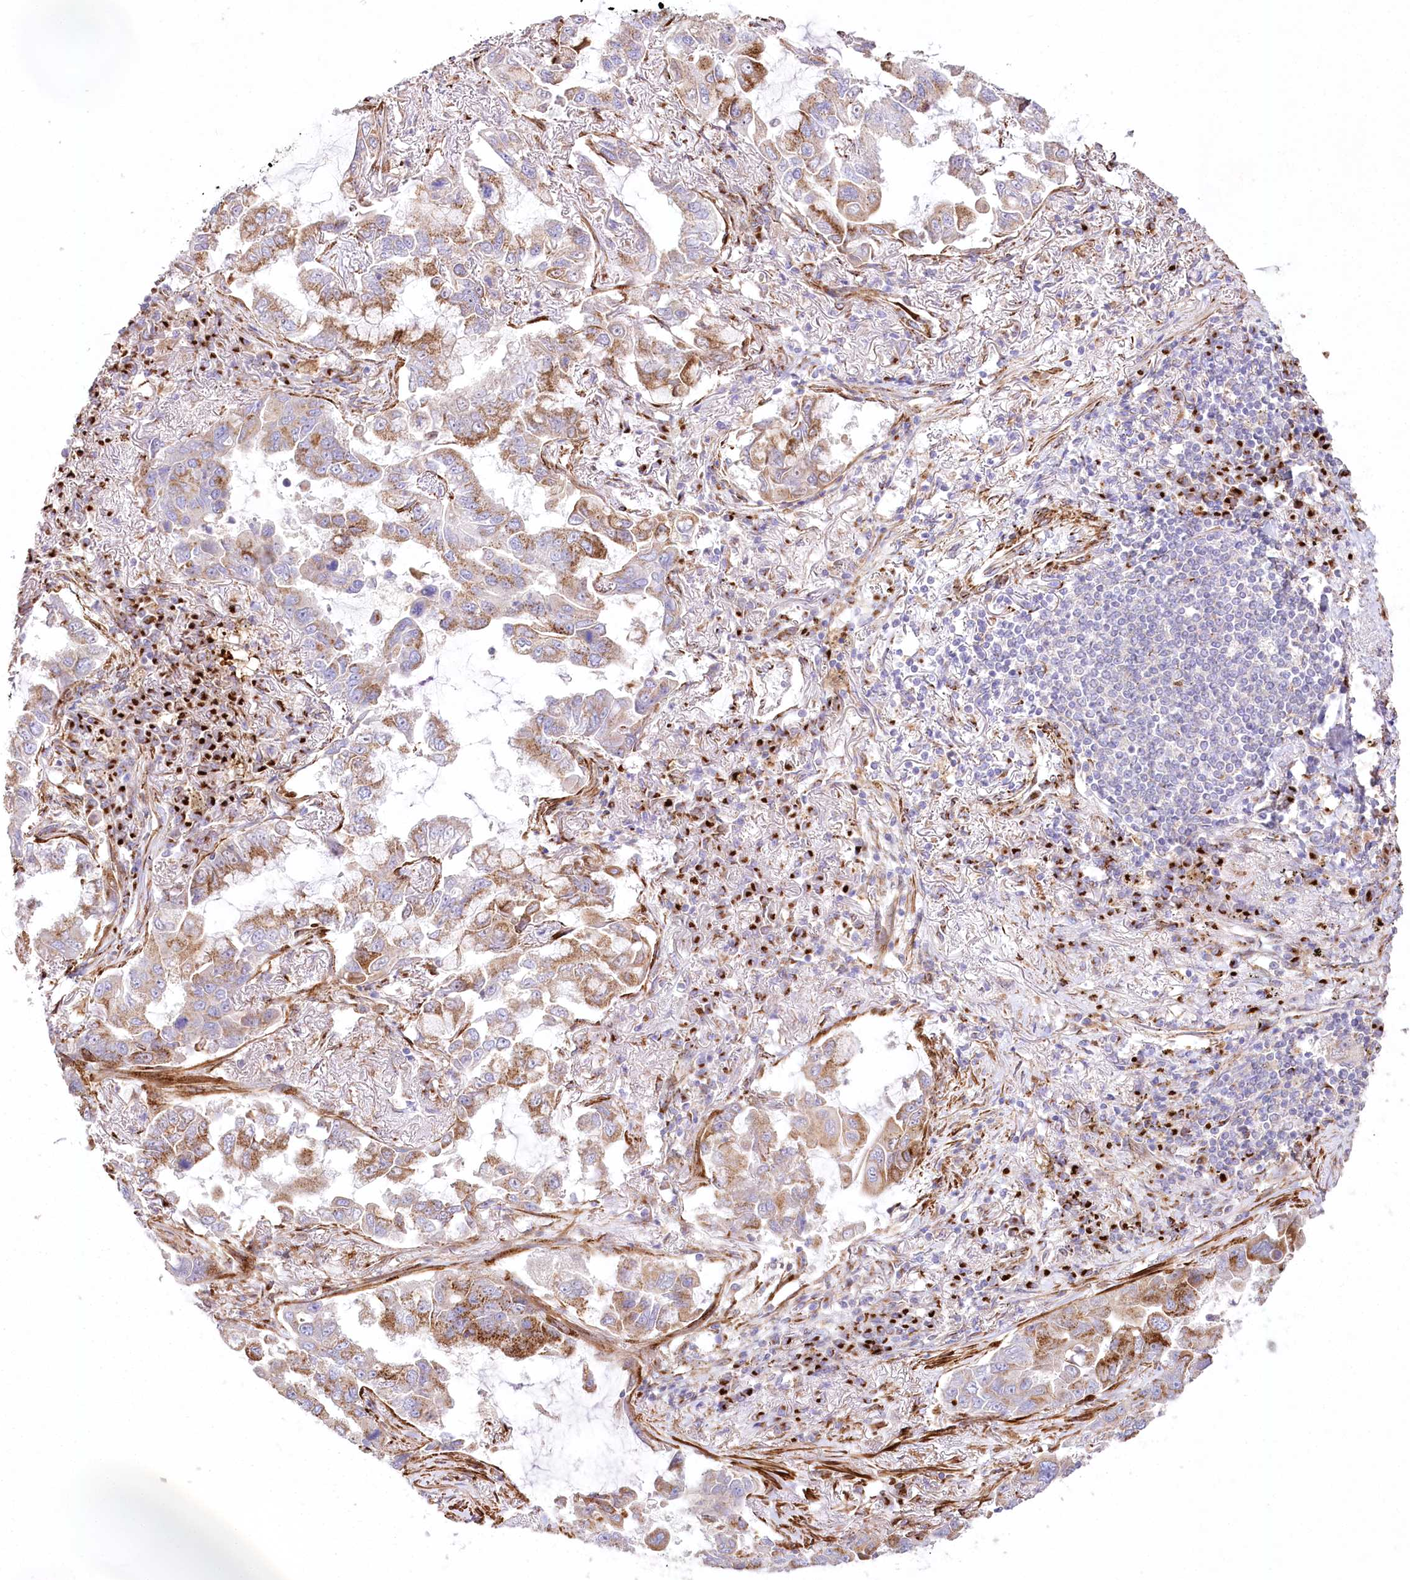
{"staining": {"intensity": "moderate", "quantity": ">75%", "location": "cytoplasmic/membranous"}, "tissue": "lung cancer", "cell_type": "Tumor cells", "image_type": "cancer", "snomed": [{"axis": "morphology", "description": "Adenocarcinoma, NOS"}, {"axis": "topography", "description": "Lung"}], "caption": "The photomicrograph demonstrates staining of lung adenocarcinoma, revealing moderate cytoplasmic/membranous protein expression (brown color) within tumor cells.", "gene": "ABRAXAS2", "patient": {"sex": "male", "age": 64}}